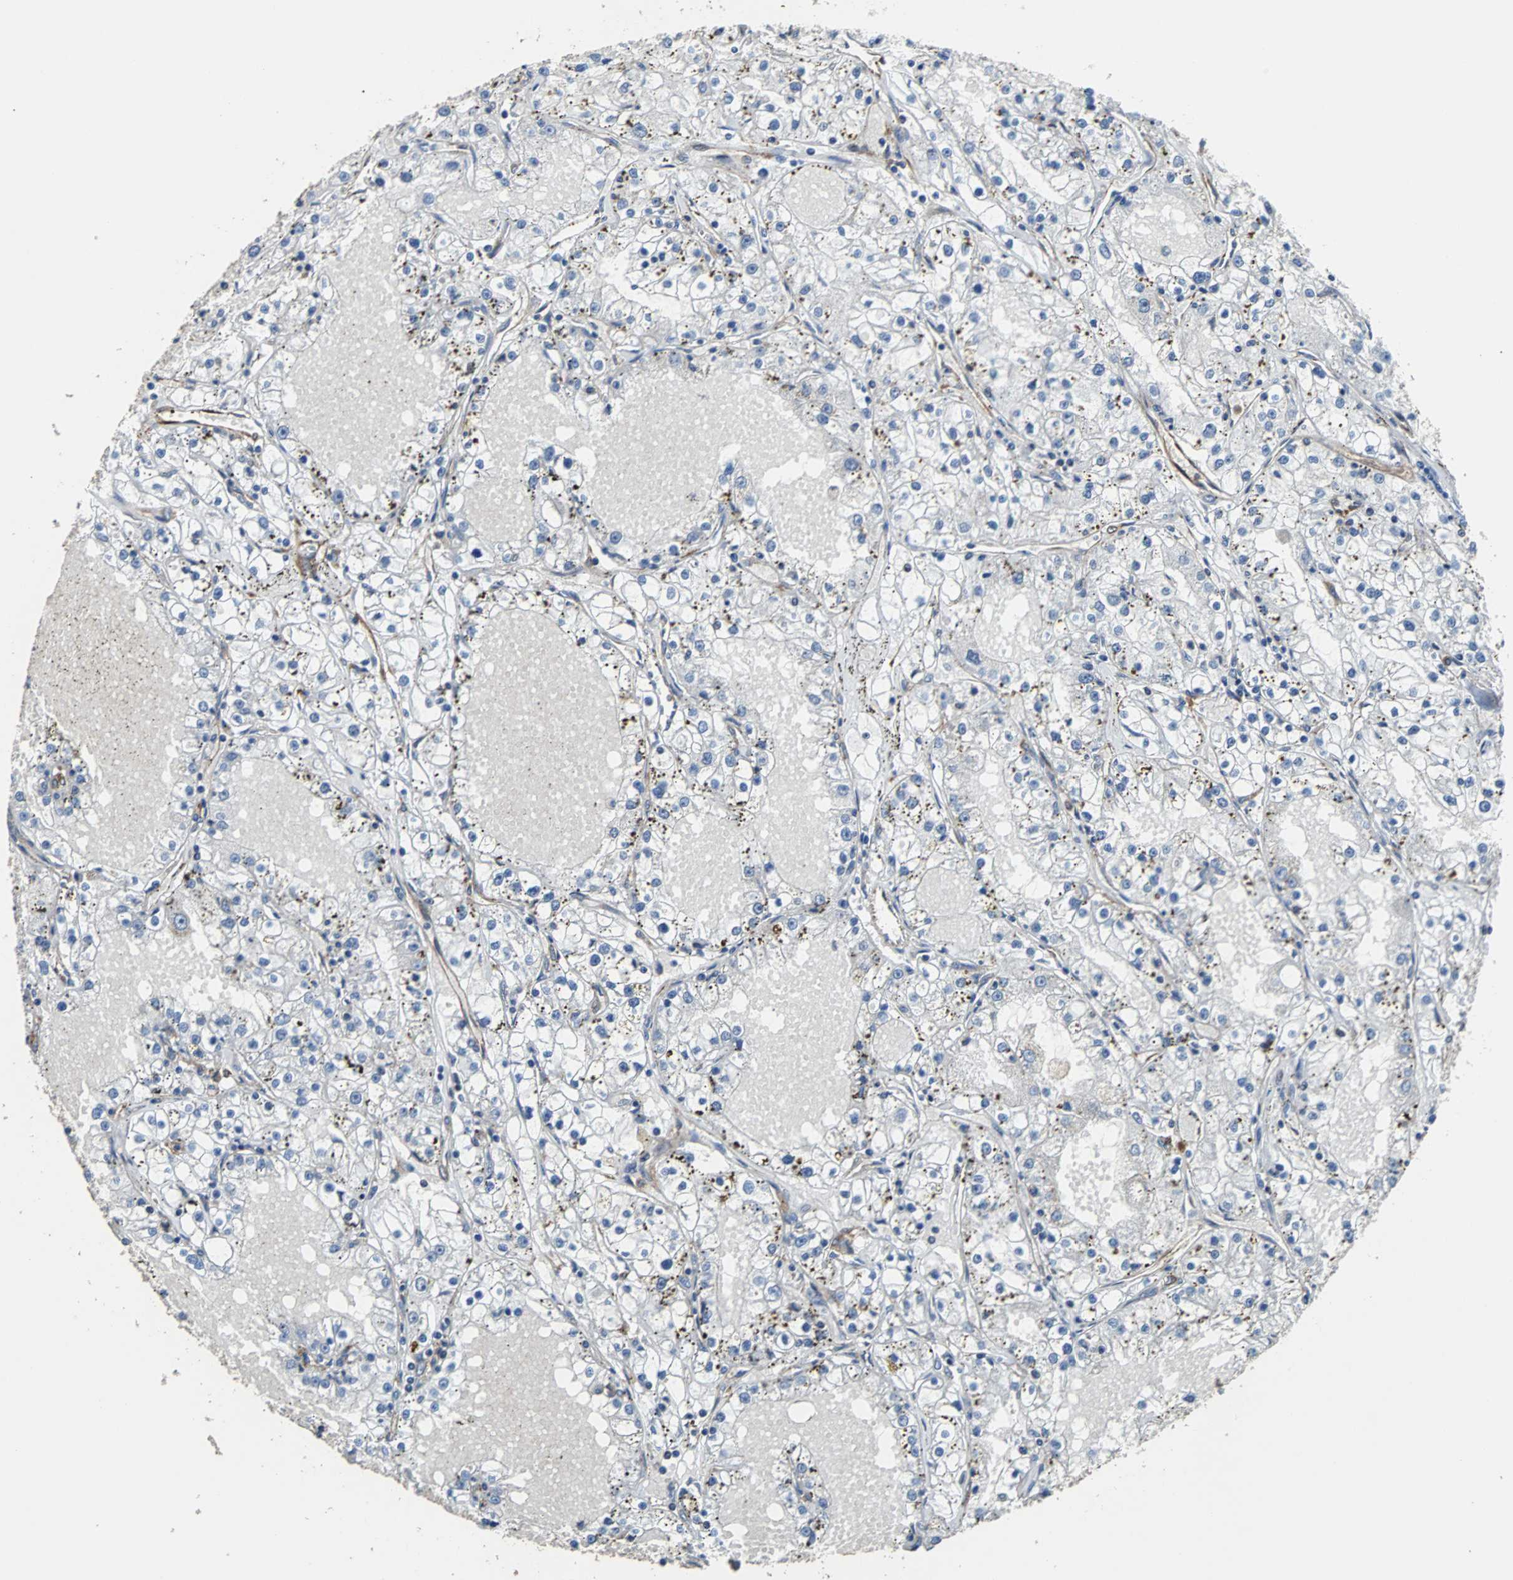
{"staining": {"intensity": "negative", "quantity": "none", "location": "none"}, "tissue": "renal cancer", "cell_type": "Tumor cells", "image_type": "cancer", "snomed": [{"axis": "morphology", "description": "Adenocarcinoma, NOS"}, {"axis": "topography", "description": "Kidney"}], "caption": "Immunohistochemistry (IHC) image of human renal cancer stained for a protein (brown), which demonstrates no staining in tumor cells.", "gene": "PLCG2", "patient": {"sex": "male", "age": 56}}